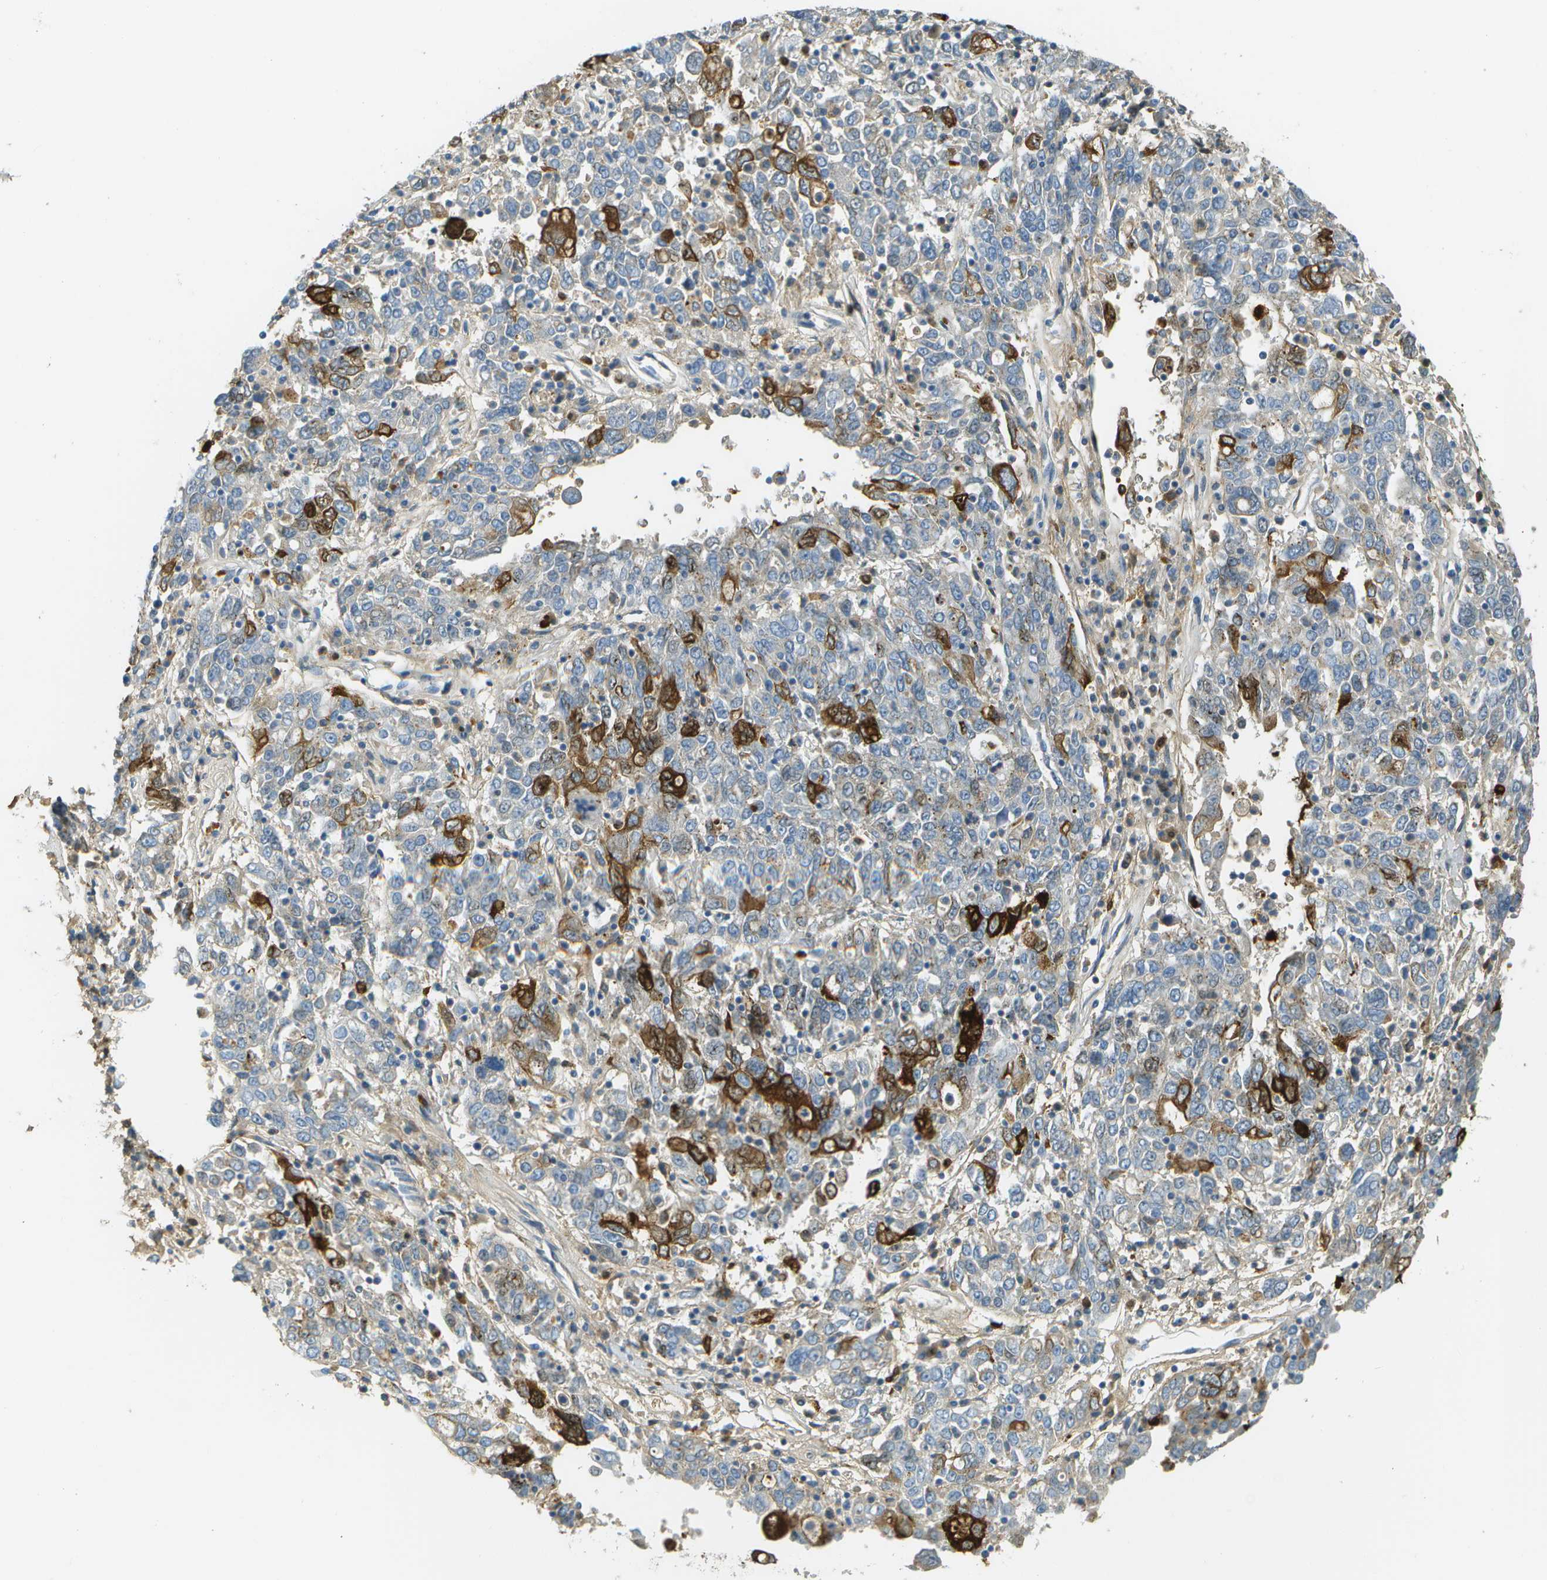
{"staining": {"intensity": "strong", "quantity": "<25%", "location": "cytoplasmic/membranous"}, "tissue": "ovarian cancer", "cell_type": "Tumor cells", "image_type": "cancer", "snomed": [{"axis": "morphology", "description": "Carcinoma, endometroid"}, {"axis": "topography", "description": "Ovary"}], "caption": "IHC photomicrograph of neoplastic tissue: human ovarian cancer stained using immunohistochemistry (IHC) reveals medium levels of strong protein expression localized specifically in the cytoplasmic/membranous of tumor cells, appearing as a cytoplasmic/membranous brown color.", "gene": "DCN", "patient": {"sex": "female", "age": 62}}